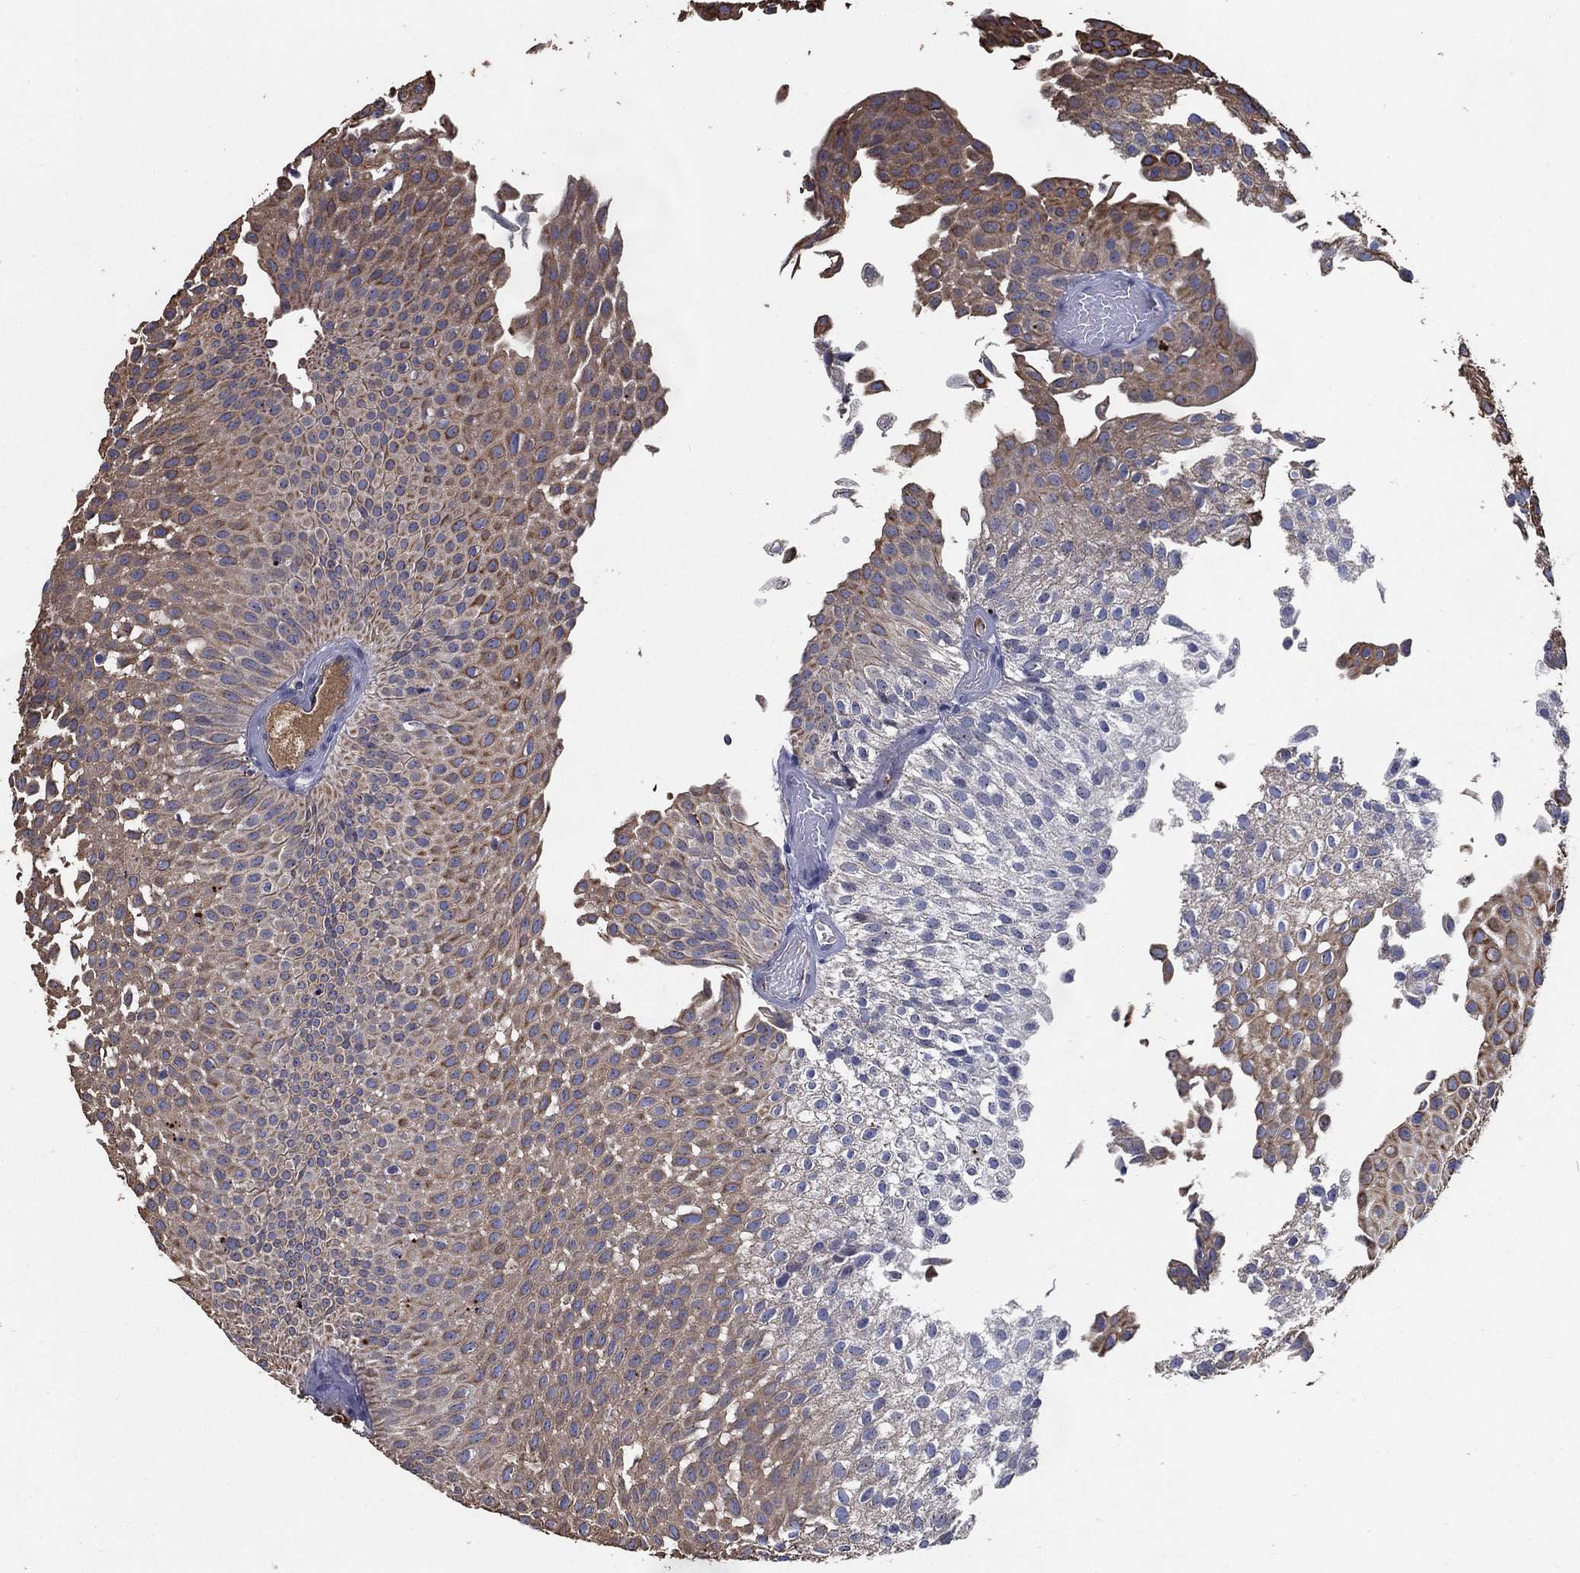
{"staining": {"intensity": "moderate", "quantity": "25%-75%", "location": "cytoplasmic/membranous"}, "tissue": "urothelial cancer", "cell_type": "Tumor cells", "image_type": "cancer", "snomed": [{"axis": "morphology", "description": "Urothelial carcinoma, Low grade"}, {"axis": "topography", "description": "Urinary bladder"}], "caption": "An IHC micrograph of tumor tissue is shown. Protein staining in brown highlights moderate cytoplasmic/membranous positivity in urothelial cancer within tumor cells. Immunohistochemistry stains the protein of interest in brown and the nuclei are stained blue.", "gene": "EFNA1", "patient": {"sex": "male", "age": 64}}